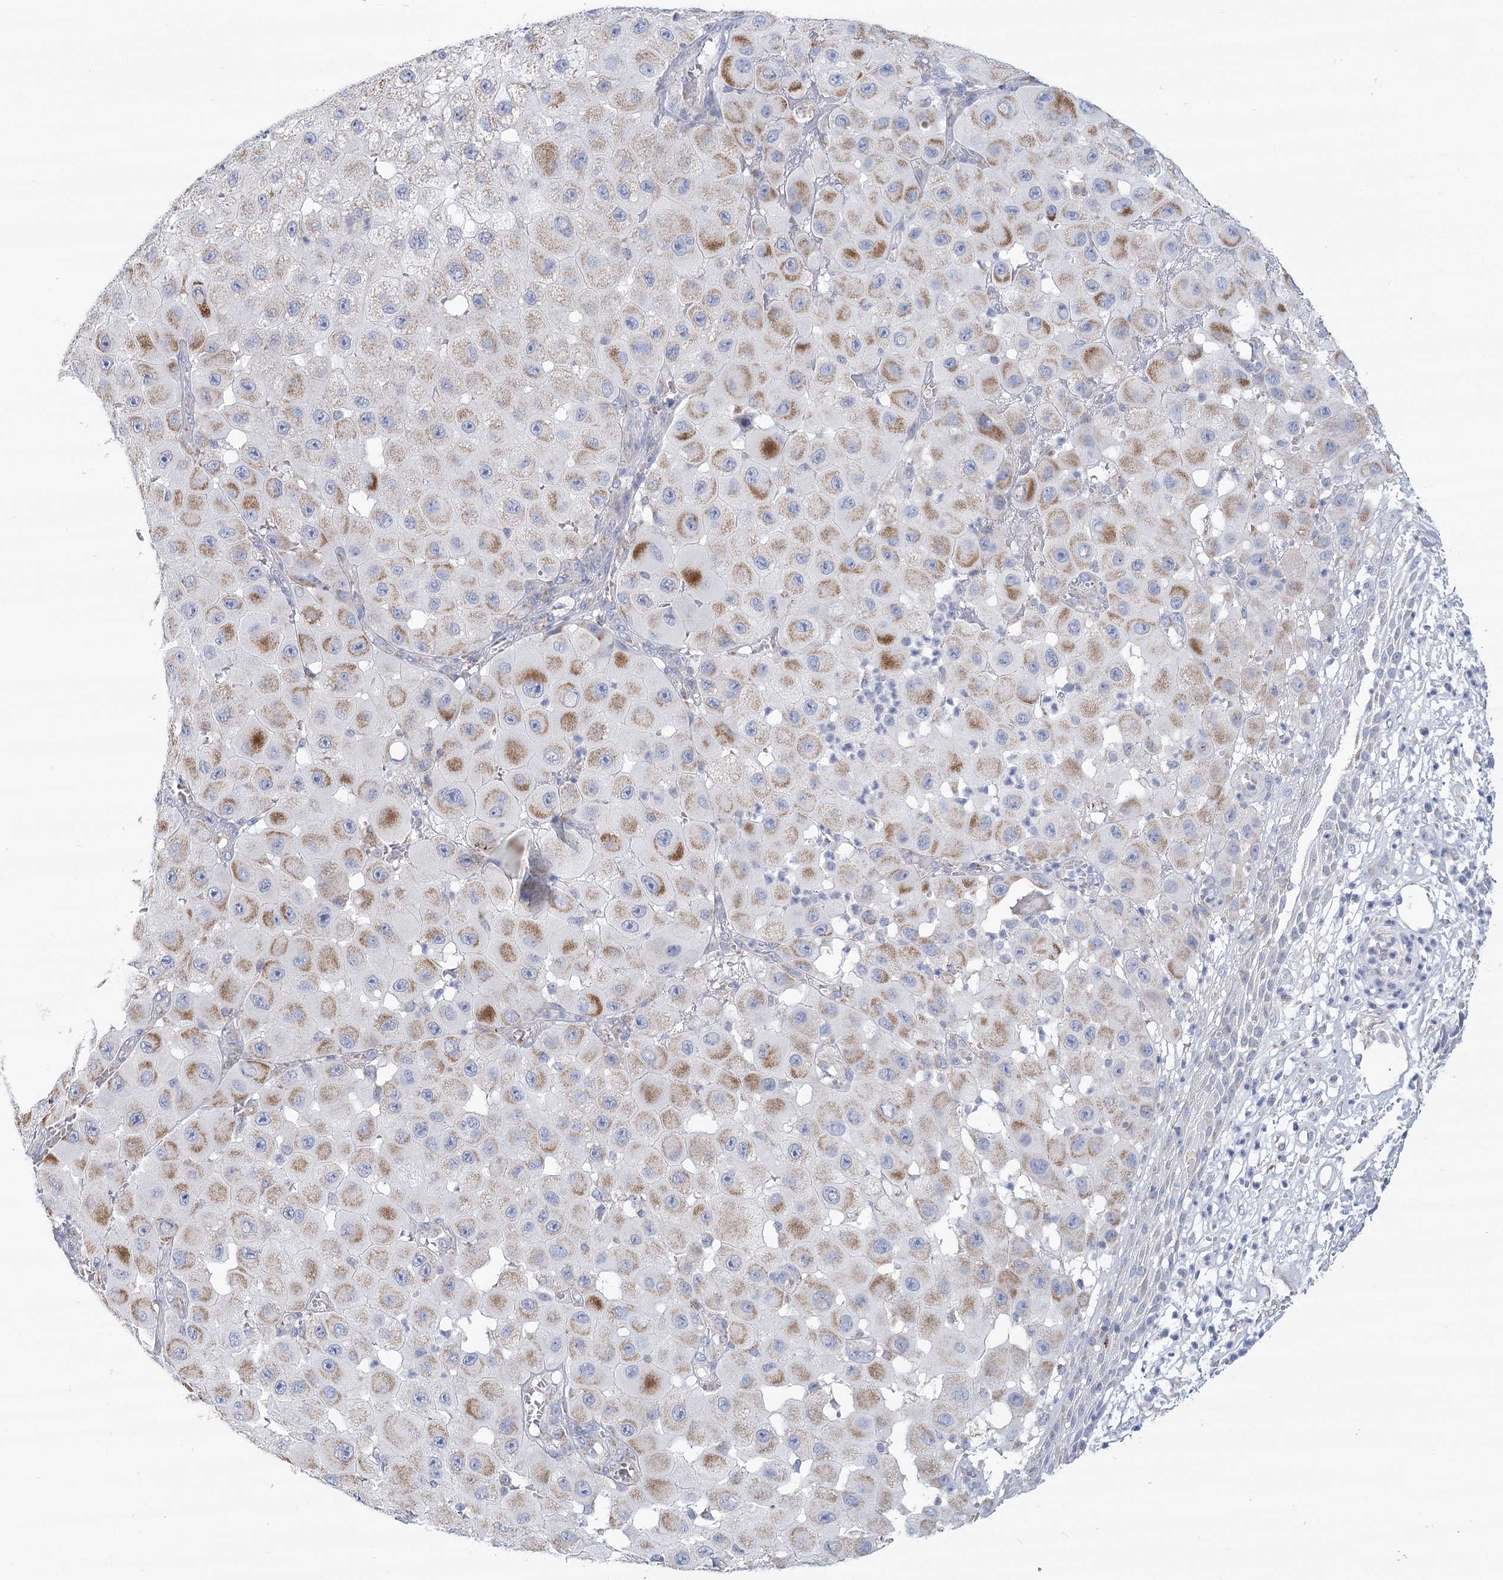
{"staining": {"intensity": "moderate", "quantity": "<25%", "location": "cytoplasmic/membranous"}, "tissue": "melanoma", "cell_type": "Tumor cells", "image_type": "cancer", "snomed": [{"axis": "morphology", "description": "Malignant melanoma, NOS"}, {"axis": "topography", "description": "Skin"}], "caption": "Melanoma stained with IHC demonstrates moderate cytoplasmic/membranous staining in approximately <25% of tumor cells.", "gene": "SNX7", "patient": {"sex": "female", "age": 81}}